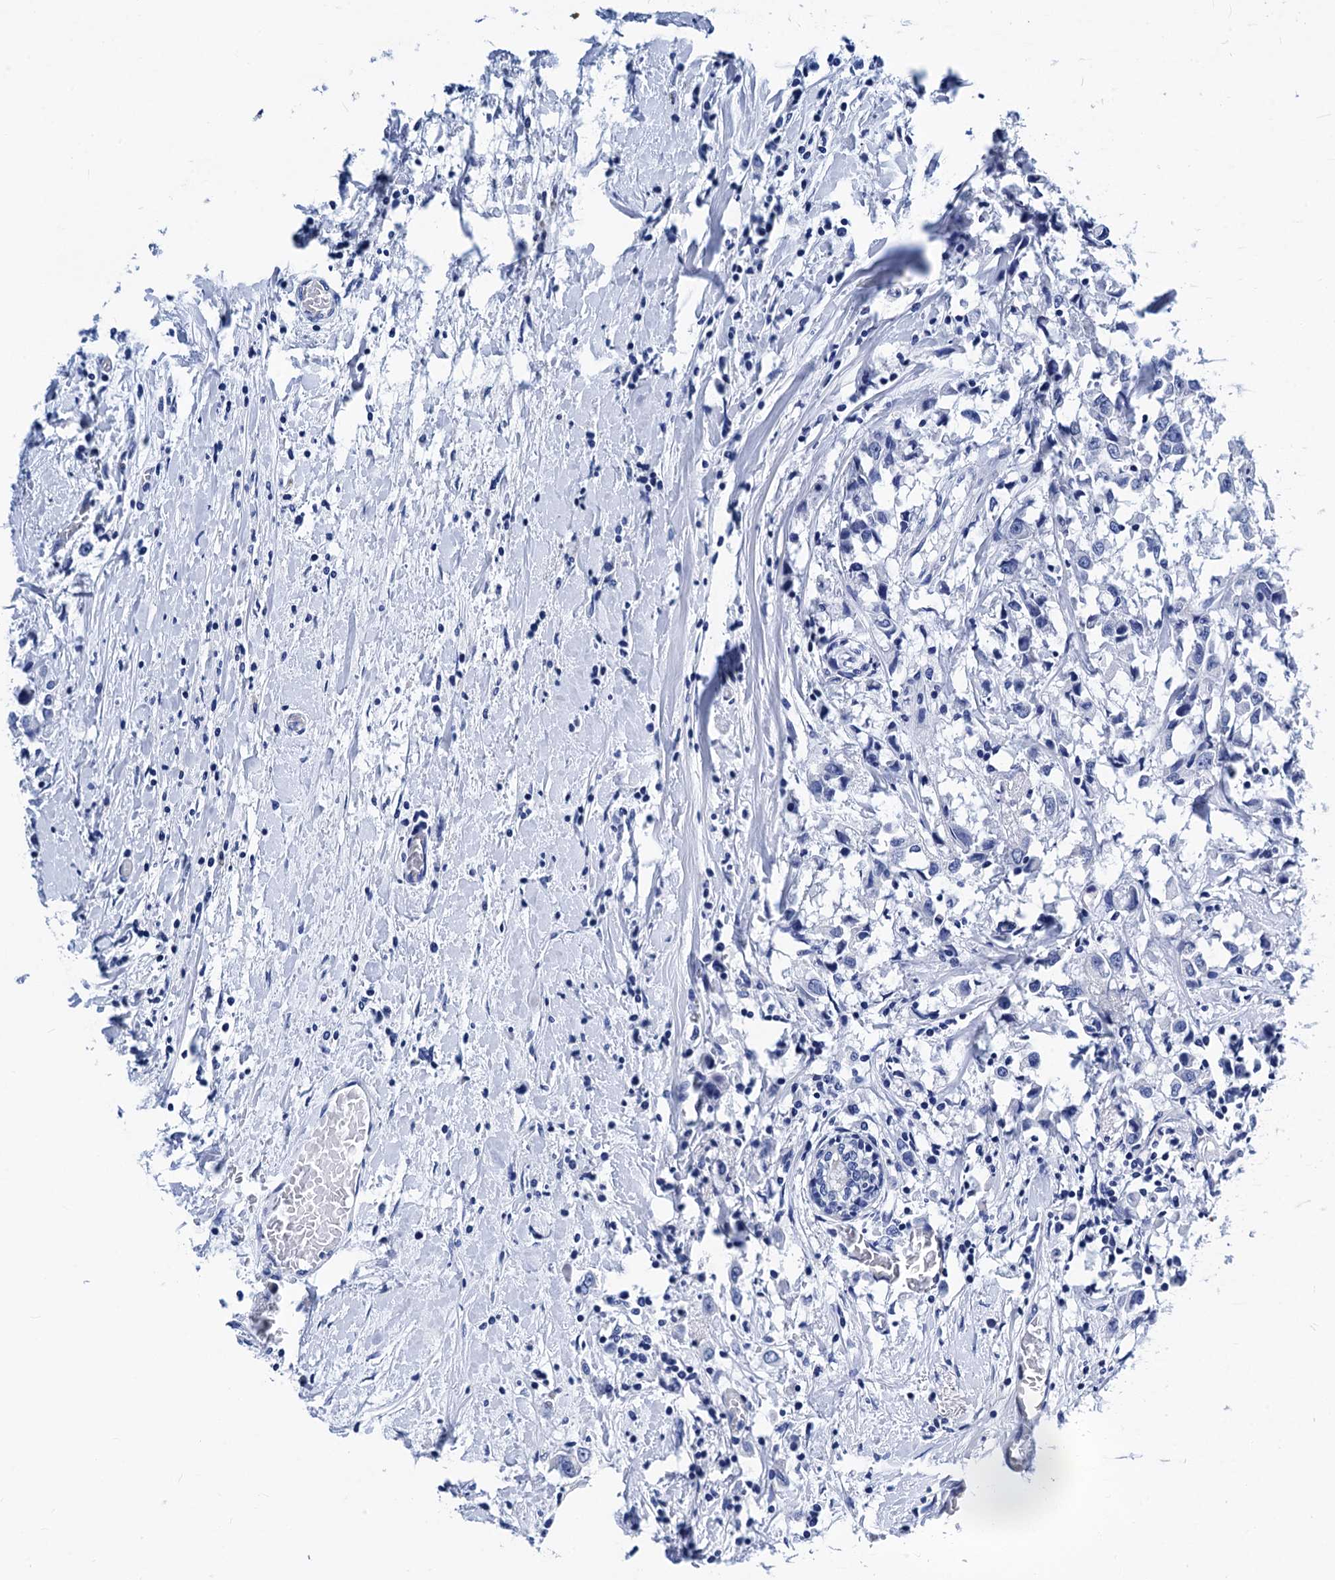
{"staining": {"intensity": "negative", "quantity": "none", "location": "none"}, "tissue": "breast cancer", "cell_type": "Tumor cells", "image_type": "cancer", "snomed": [{"axis": "morphology", "description": "Duct carcinoma"}, {"axis": "topography", "description": "Breast"}], "caption": "Immunohistochemistry of breast invasive ductal carcinoma demonstrates no positivity in tumor cells.", "gene": "MYBPC3", "patient": {"sex": "female", "age": 61}}